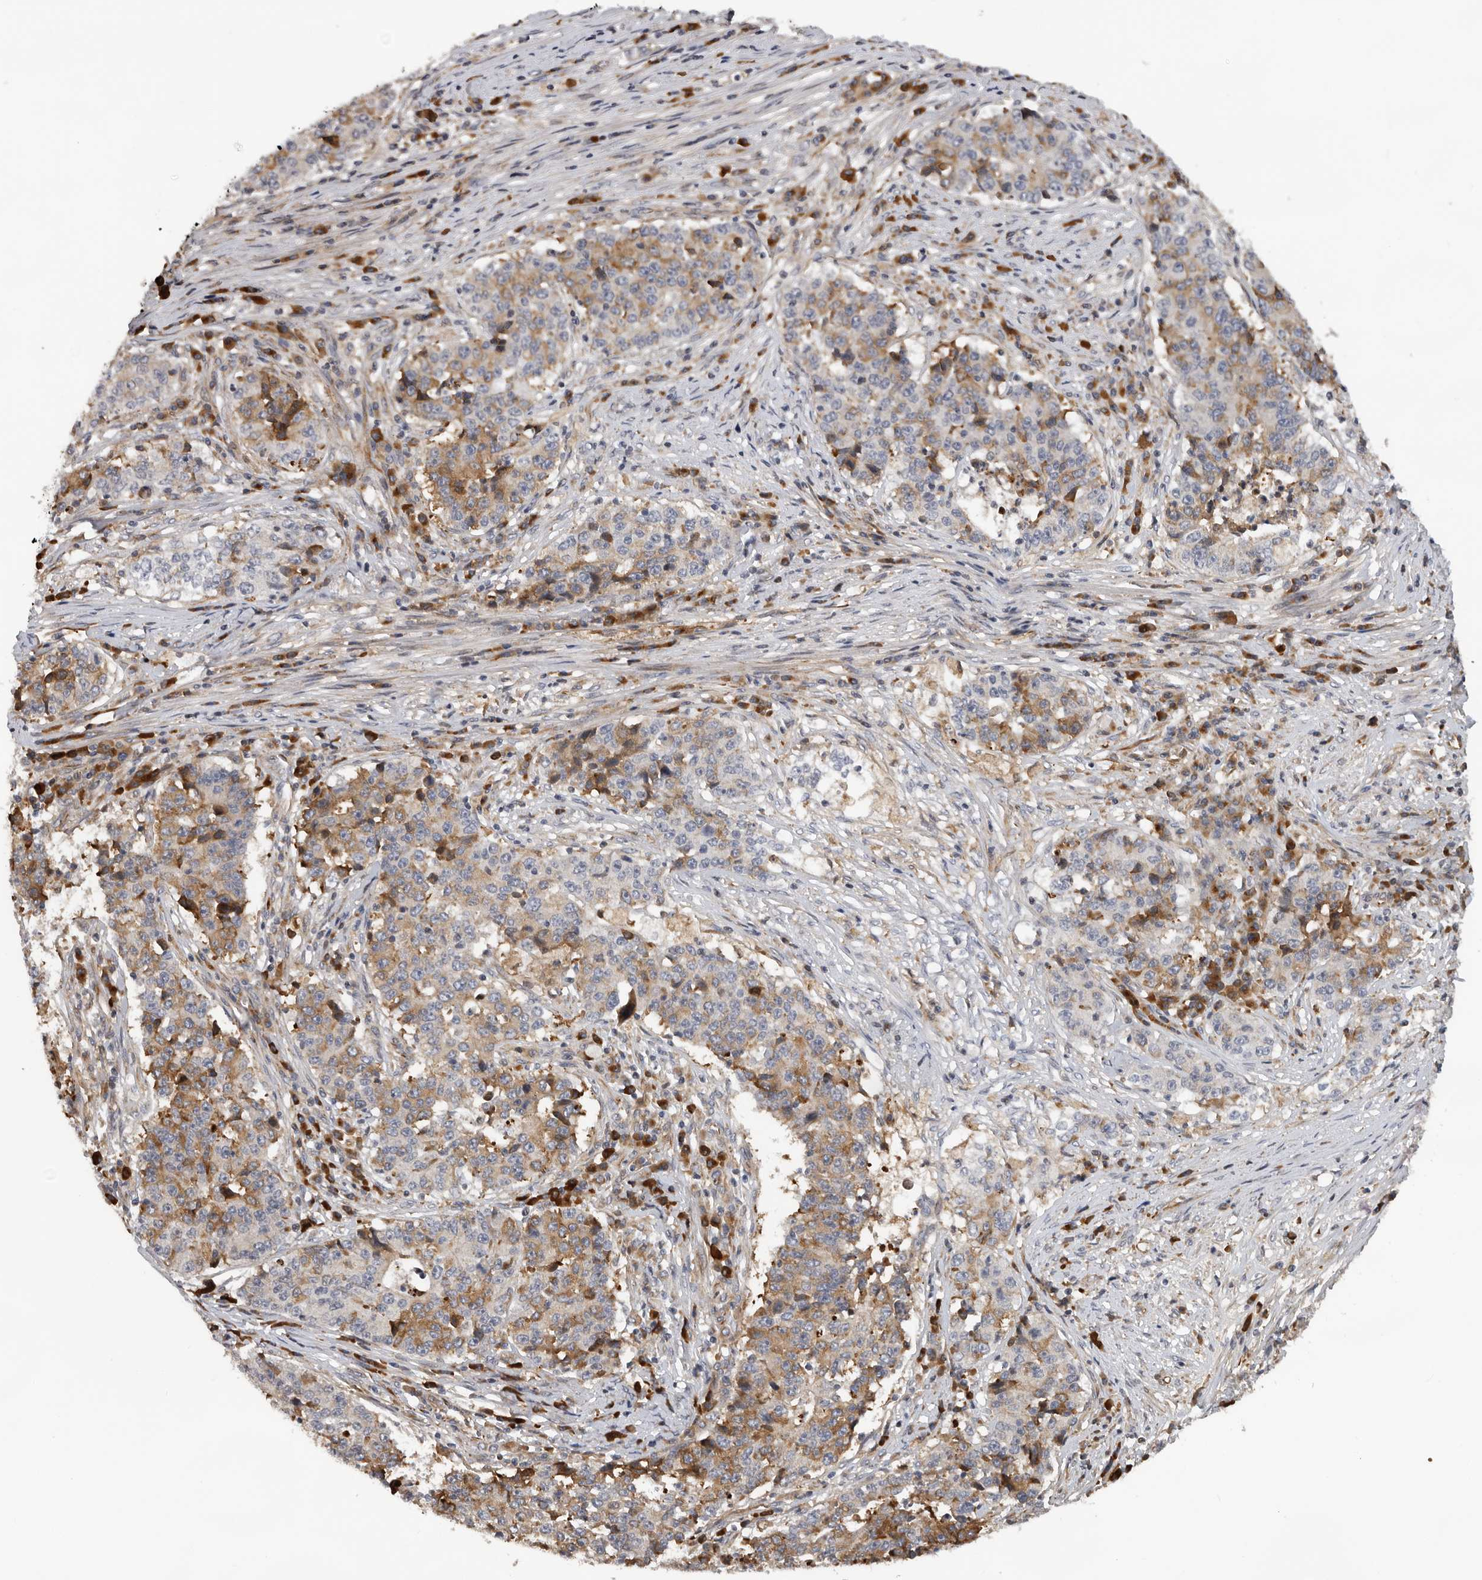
{"staining": {"intensity": "moderate", "quantity": "25%-75%", "location": "cytoplasmic/membranous"}, "tissue": "stomach cancer", "cell_type": "Tumor cells", "image_type": "cancer", "snomed": [{"axis": "morphology", "description": "Adenocarcinoma, NOS"}, {"axis": "topography", "description": "Stomach"}], "caption": "Human stomach cancer stained with a protein marker shows moderate staining in tumor cells.", "gene": "RNF157", "patient": {"sex": "male", "age": 59}}